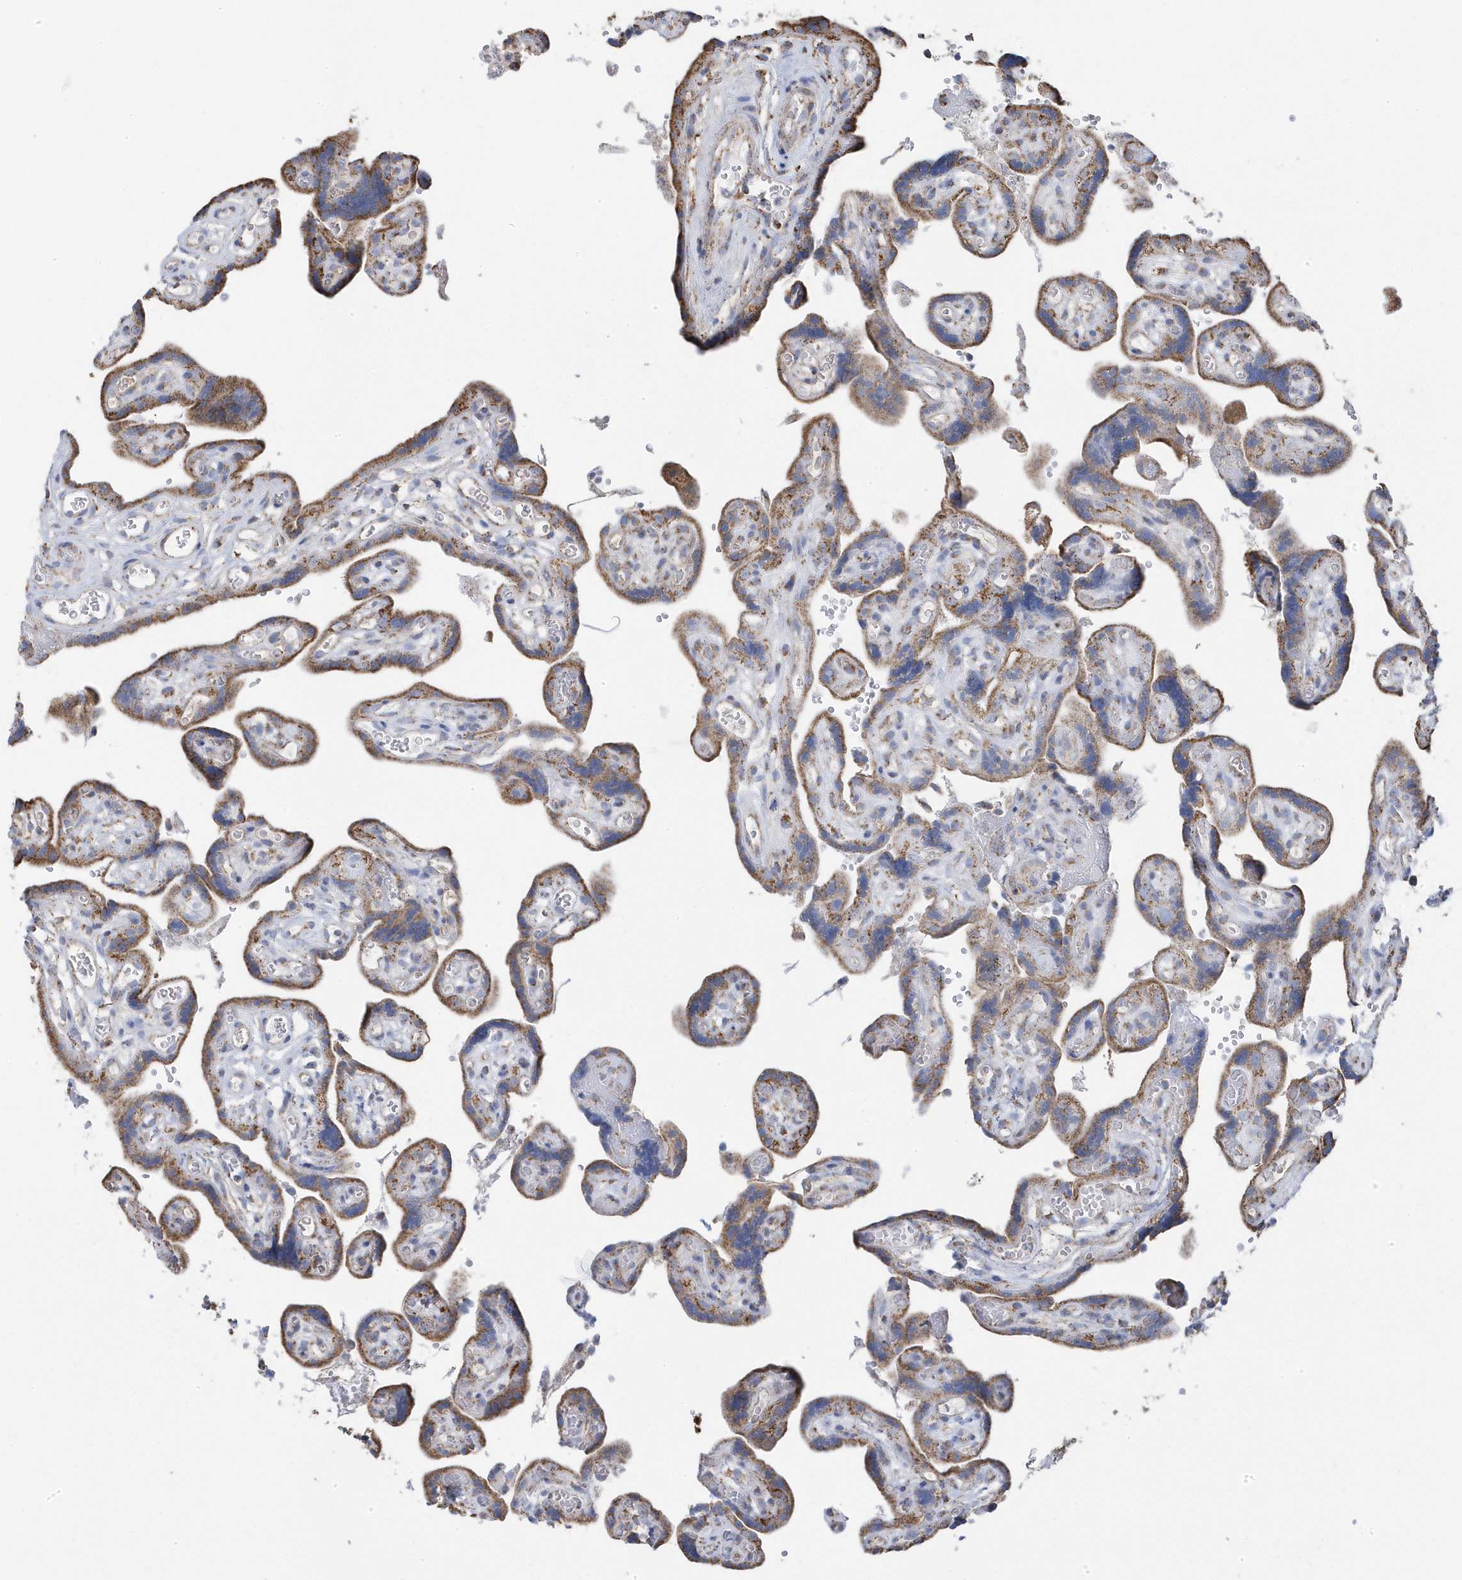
{"staining": {"intensity": "moderate", "quantity": ">75%", "location": "cytoplasmic/membranous"}, "tissue": "placenta", "cell_type": "Decidual cells", "image_type": "normal", "snomed": [{"axis": "morphology", "description": "Normal tissue, NOS"}, {"axis": "topography", "description": "Placenta"}], "caption": "An image of human placenta stained for a protein displays moderate cytoplasmic/membranous brown staining in decidual cells. The protein of interest is shown in brown color, while the nuclei are stained blue.", "gene": "GTPBP8", "patient": {"sex": "female", "age": 30}}